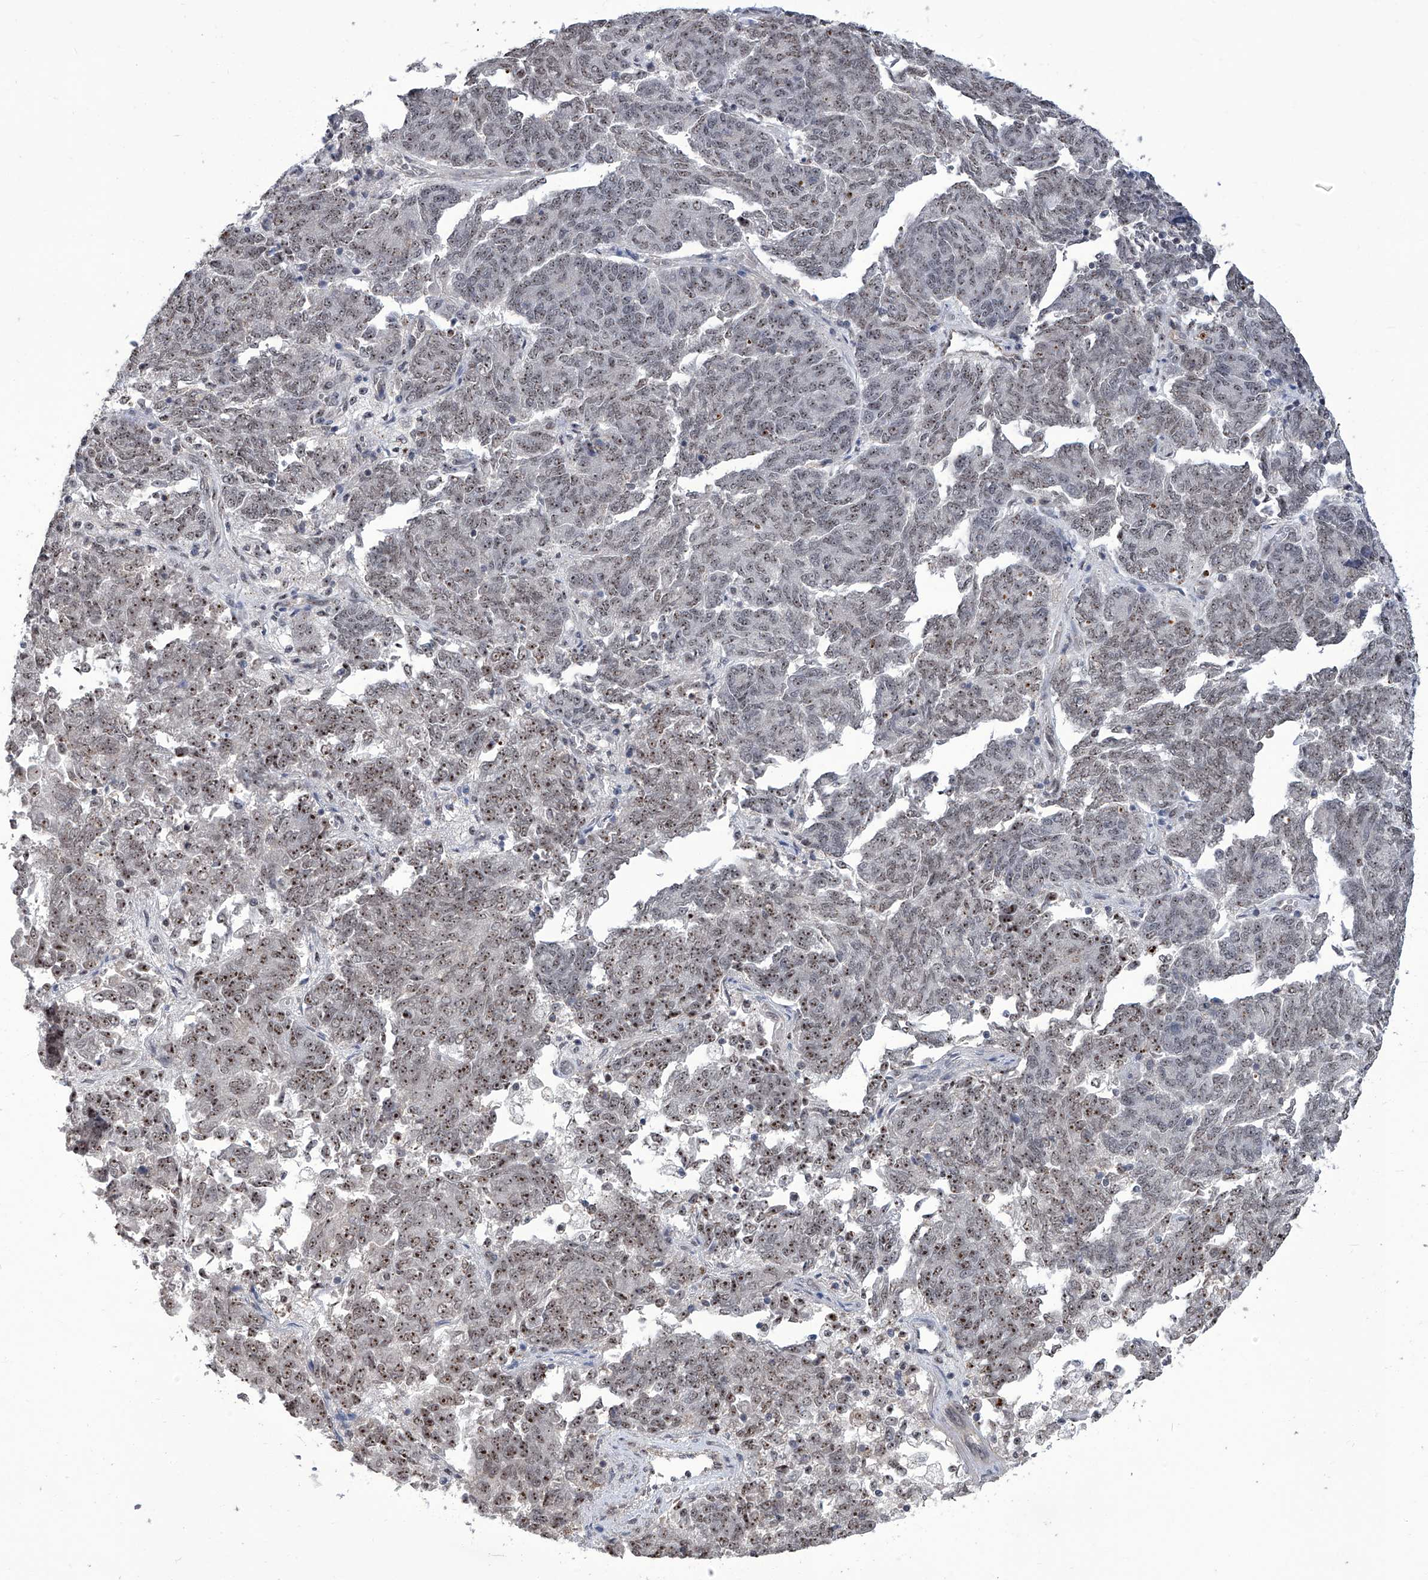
{"staining": {"intensity": "moderate", "quantity": ">75%", "location": "nuclear"}, "tissue": "endometrial cancer", "cell_type": "Tumor cells", "image_type": "cancer", "snomed": [{"axis": "morphology", "description": "Adenocarcinoma, NOS"}, {"axis": "topography", "description": "Endometrium"}], "caption": "Protein analysis of adenocarcinoma (endometrial) tissue exhibits moderate nuclear staining in approximately >75% of tumor cells. (Stains: DAB in brown, nuclei in blue, Microscopy: brightfield microscopy at high magnification).", "gene": "CMTR1", "patient": {"sex": "female", "age": 80}}